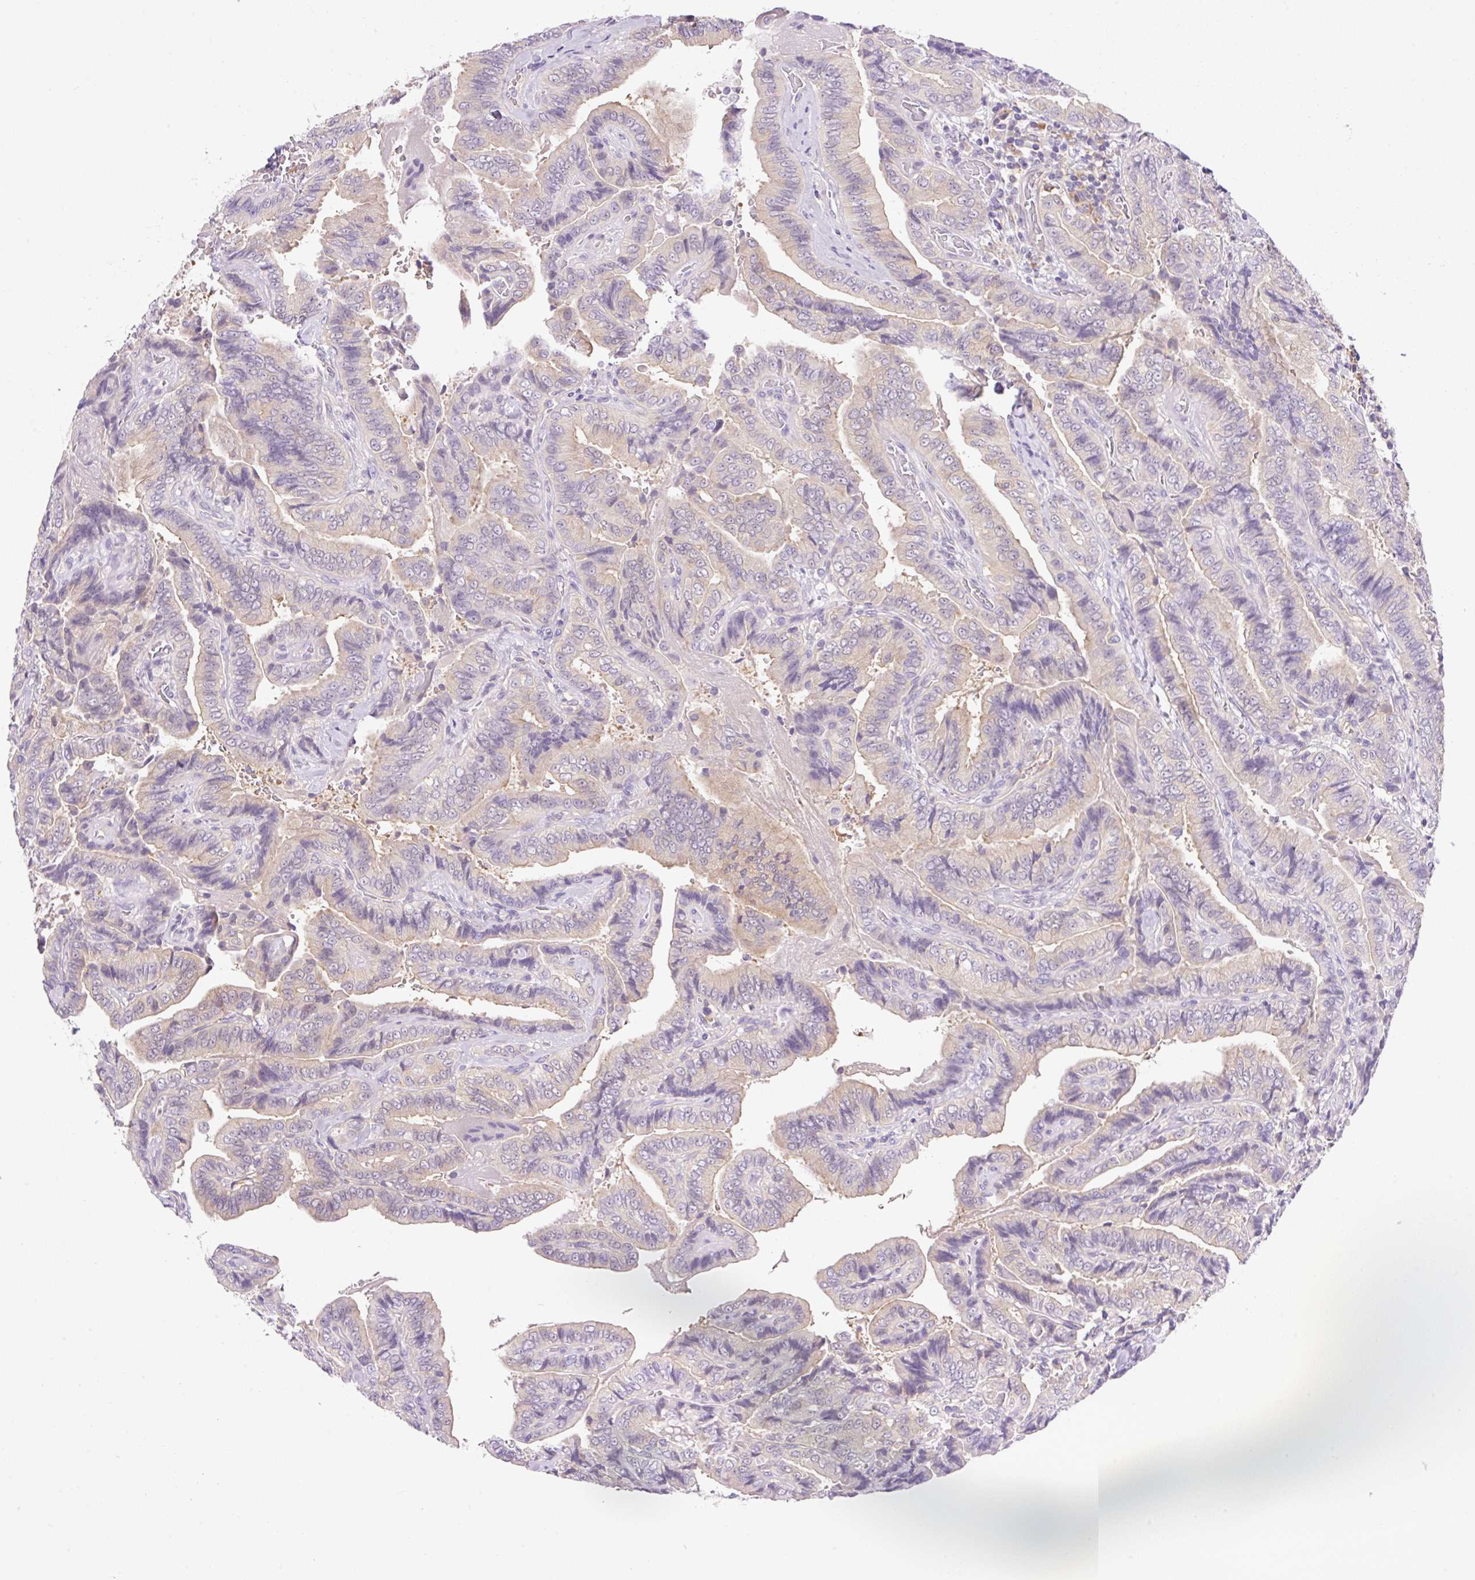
{"staining": {"intensity": "negative", "quantity": "none", "location": "none"}, "tissue": "thyroid cancer", "cell_type": "Tumor cells", "image_type": "cancer", "snomed": [{"axis": "morphology", "description": "Papillary adenocarcinoma, NOS"}, {"axis": "topography", "description": "Thyroid gland"}], "caption": "Protein analysis of thyroid cancer (papillary adenocarcinoma) demonstrates no significant staining in tumor cells.", "gene": "CAMK2B", "patient": {"sex": "male", "age": 61}}